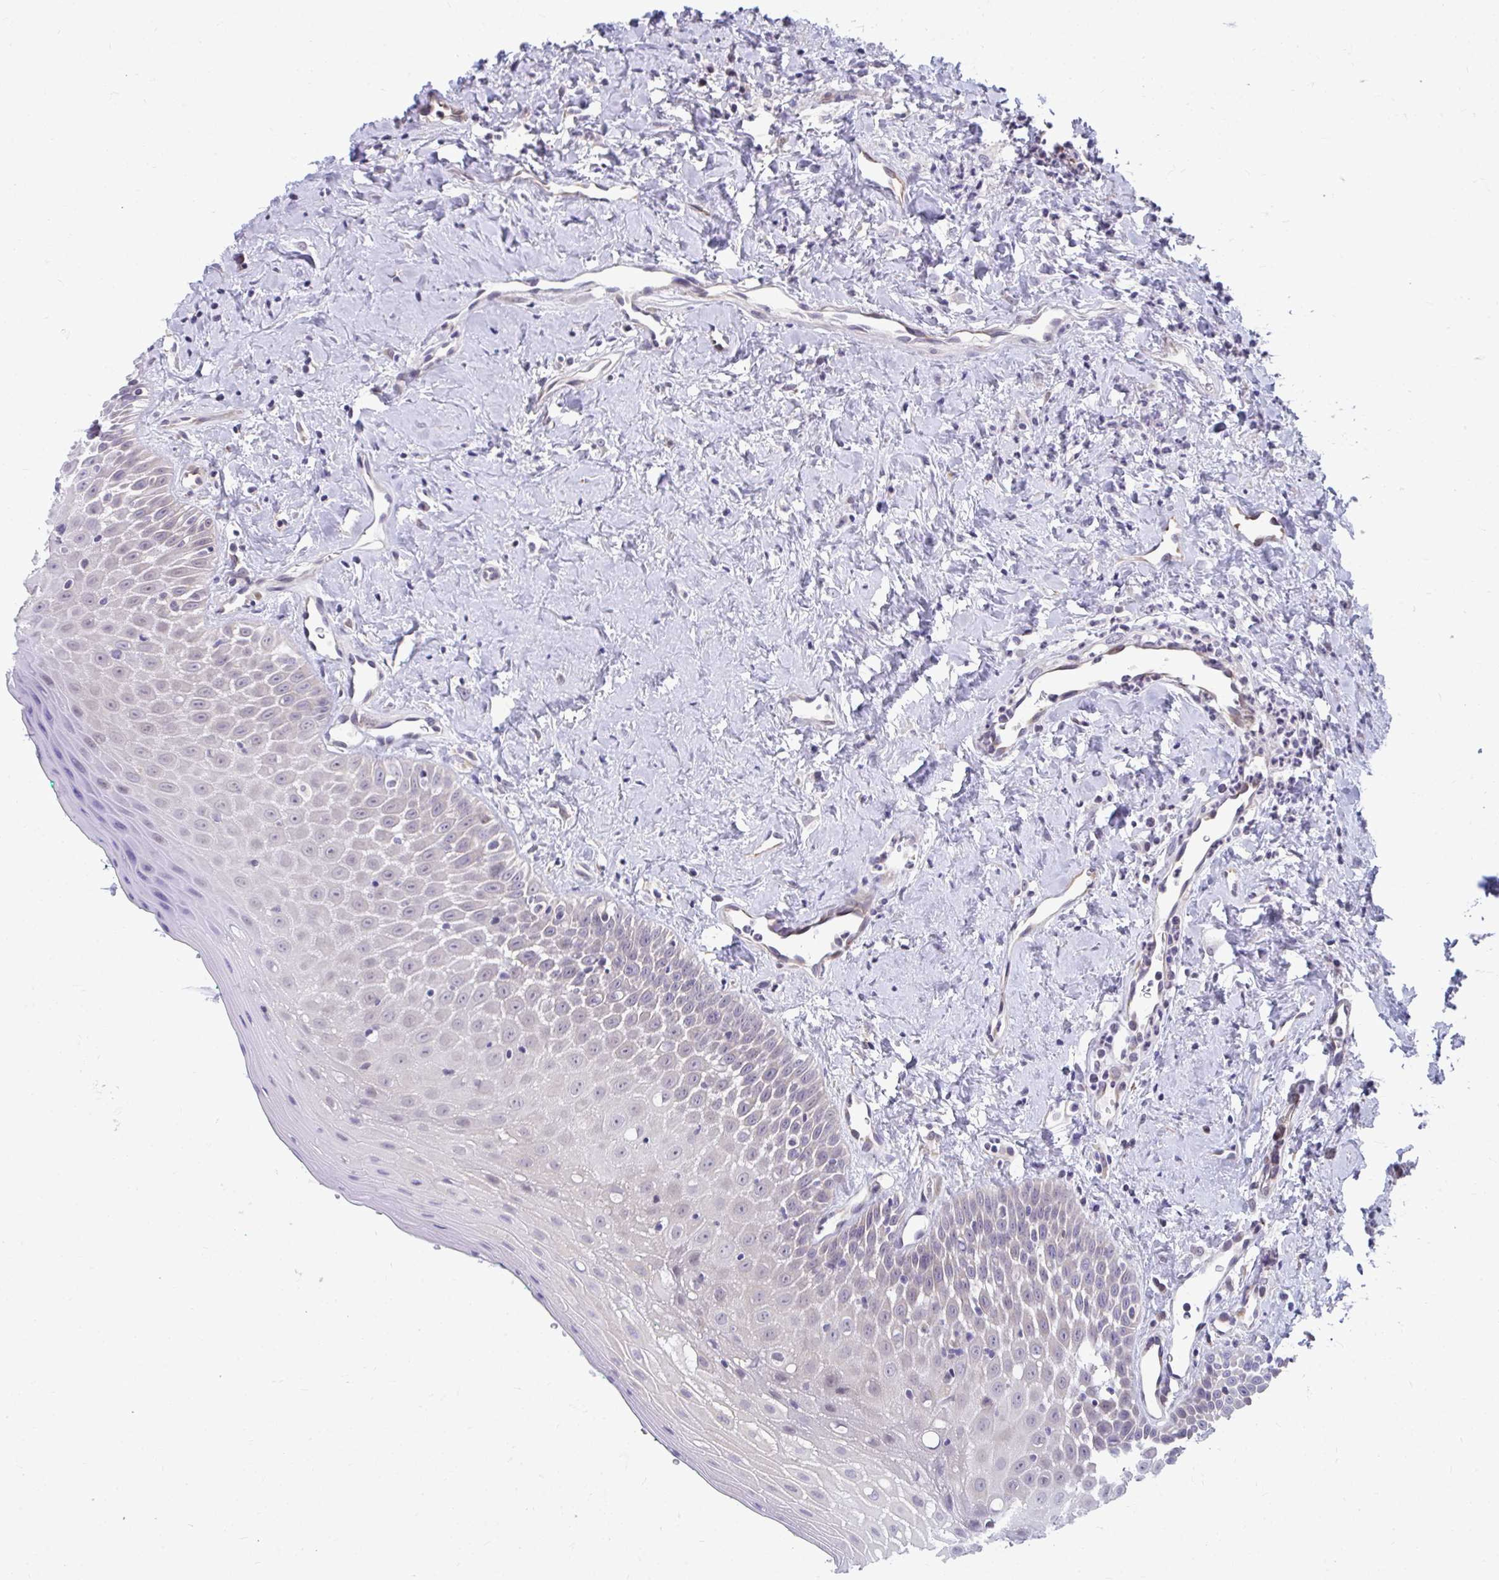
{"staining": {"intensity": "negative", "quantity": "none", "location": "none"}, "tissue": "oral mucosa", "cell_type": "Squamous epithelial cells", "image_type": "normal", "snomed": [{"axis": "morphology", "description": "Normal tissue, NOS"}, {"axis": "topography", "description": "Oral tissue"}], "caption": "Protein analysis of benign oral mucosa exhibits no significant expression in squamous epithelial cells.", "gene": "MROH8", "patient": {"sex": "female", "age": 70}}